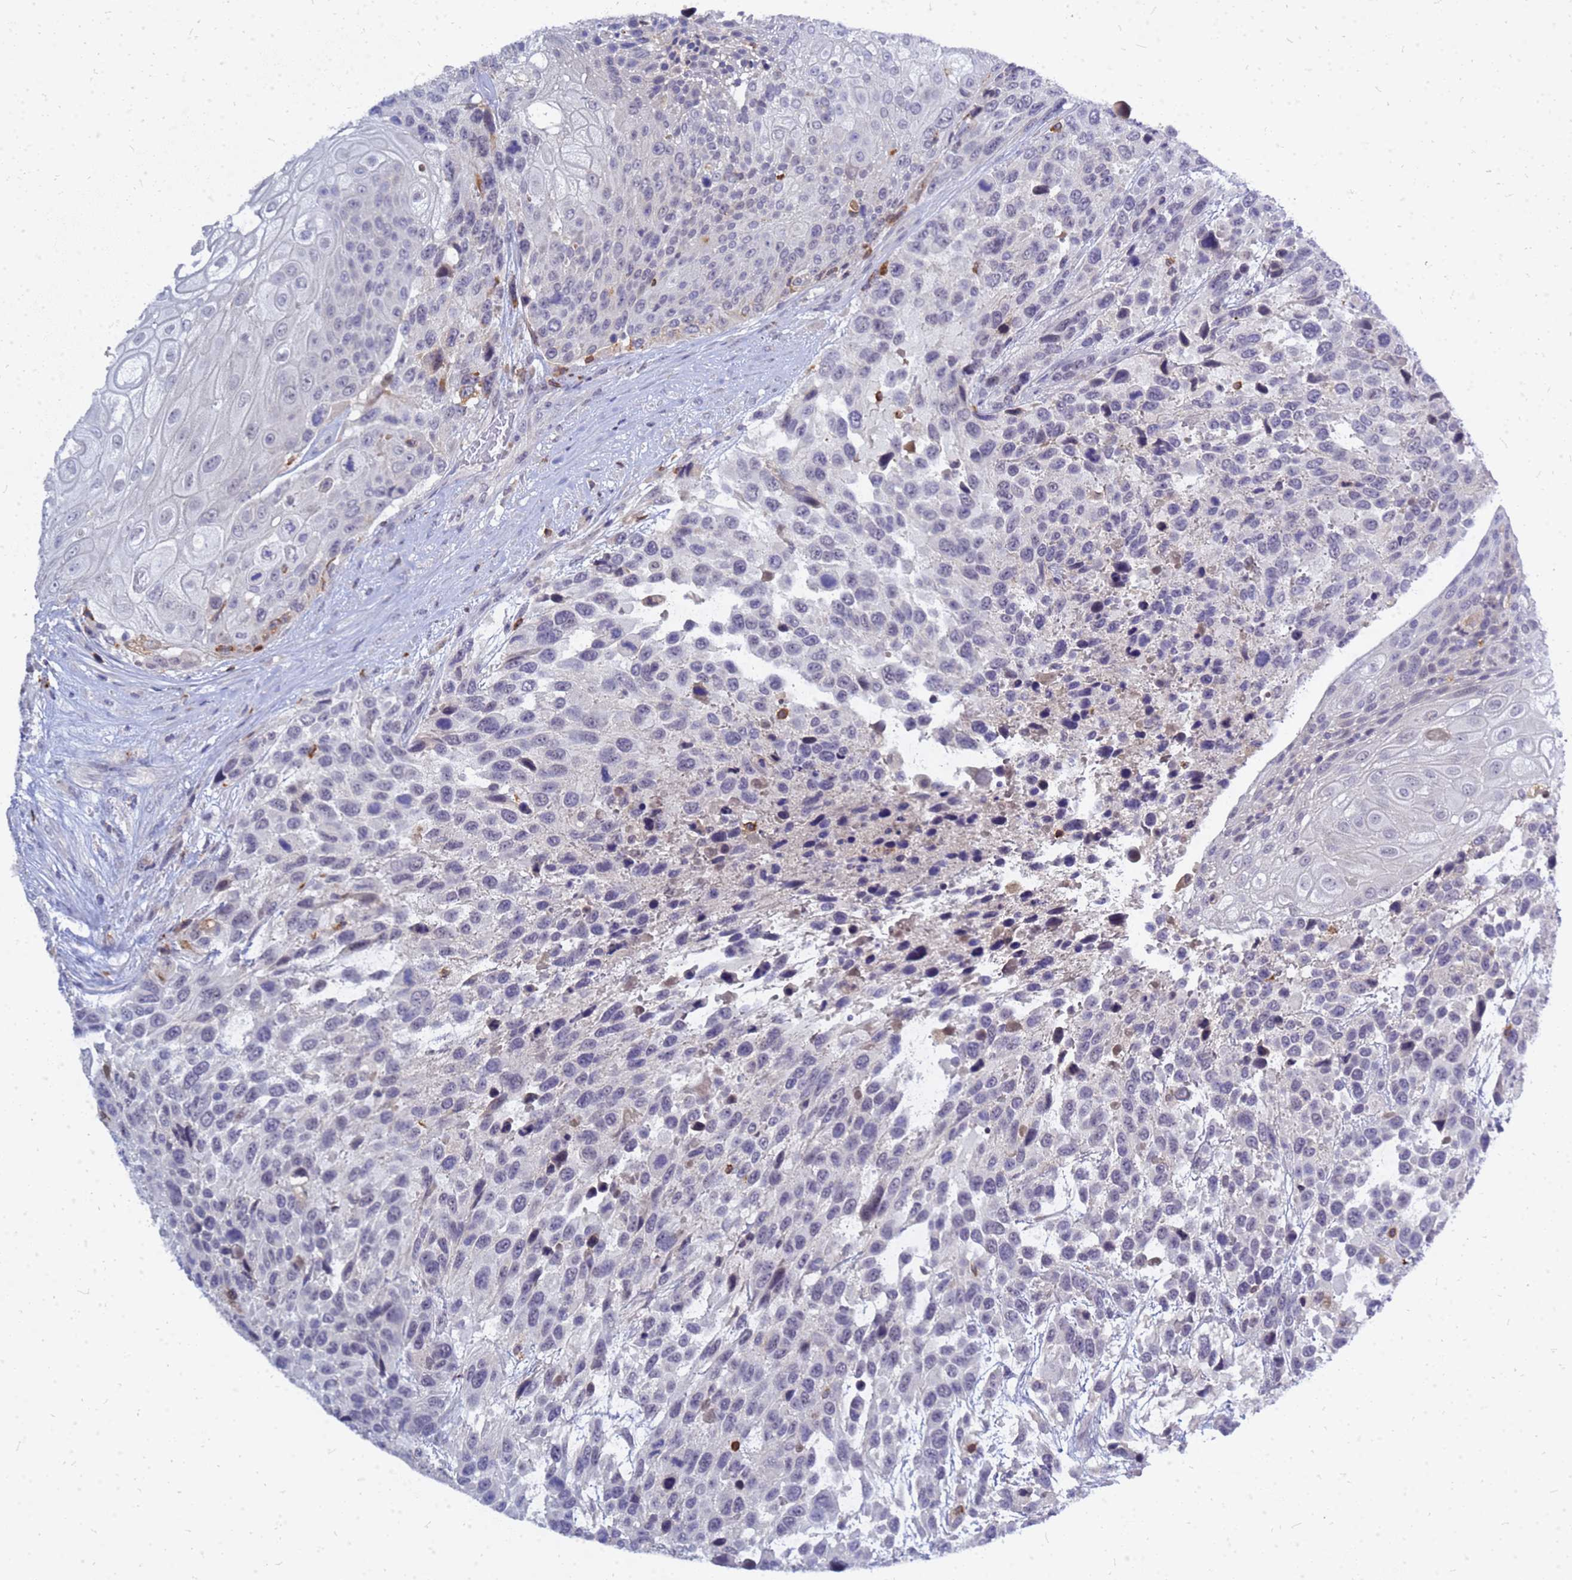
{"staining": {"intensity": "negative", "quantity": "none", "location": "none"}, "tissue": "urothelial cancer", "cell_type": "Tumor cells", "image_type": "cancer", "snomed": [{"axis": "morphology", "description": "Urothelial carcinoma, High grade"}, {"axis": "topography", "description": "Urinary bladder"}], "caption": "There is no significant positivity in tumor cells of high-grade urothelial carcinoma.", "gene": "SRGAP3", "patient": {"sex": "female", "age": 70}}